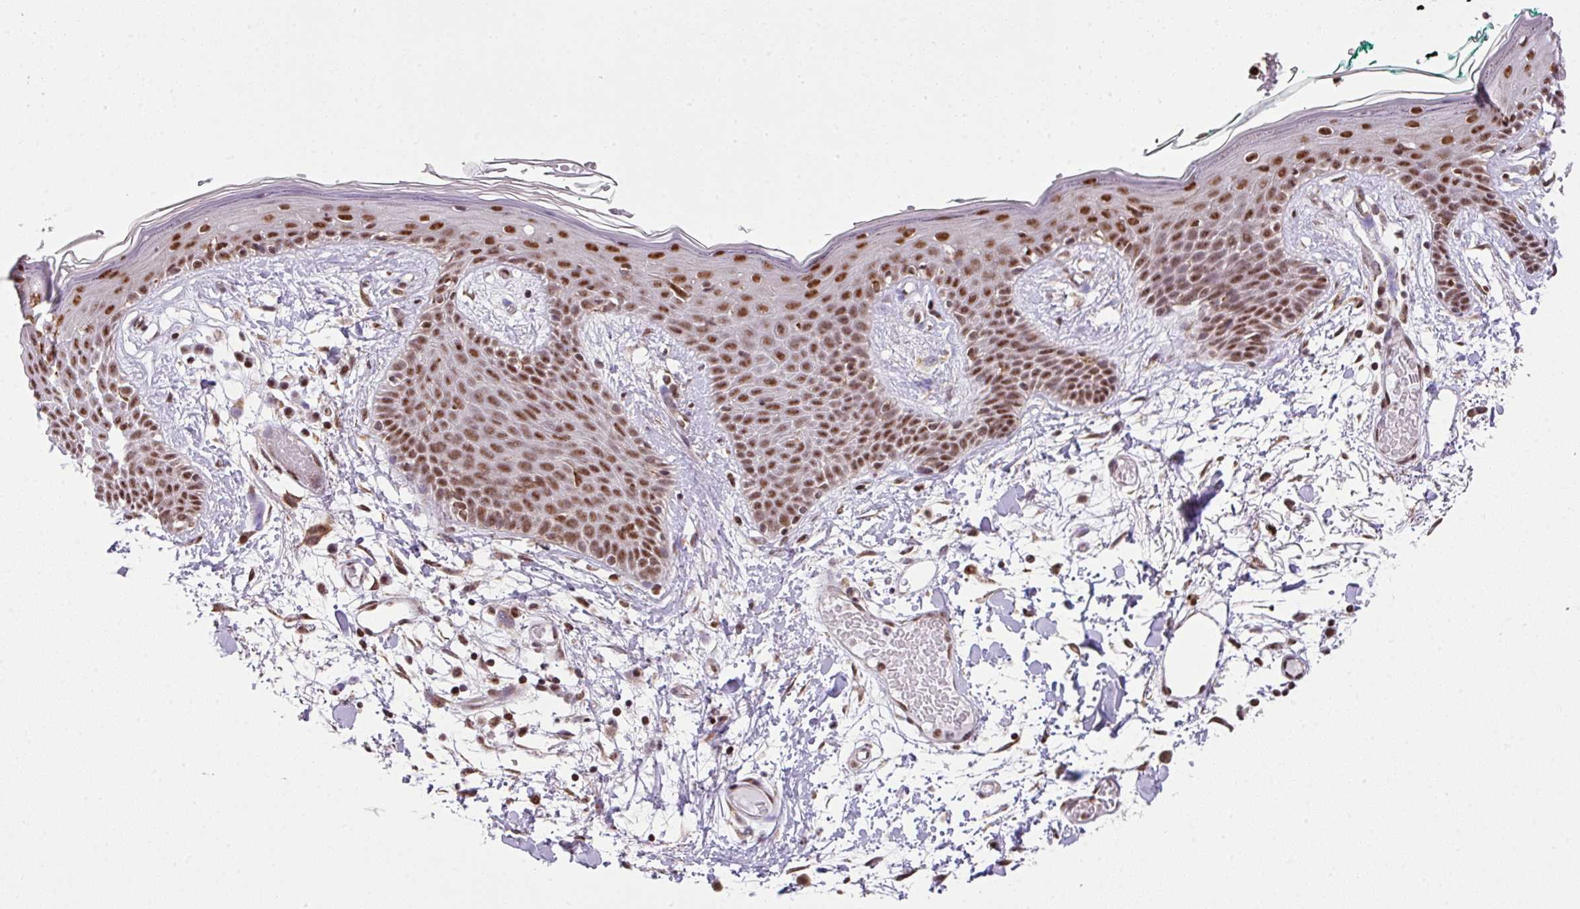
{"staining": {"intensity": "moderate", "quantity": ">75%", "location": "cytoplasmic/membranous,nuclear"}, "tissue": "skin", "cell_type": "Fibroblasts", "image_type": "normal", "snomed": [{"axis": "morphology", "description": "Normal tissue, NOS"}, {"axis": "topography", "description": "Skin"}], "caption": "Benign skin was stained to show a protein in brown. There is medium levels of moderate cytoplasmic/membranous,nuclear staining in about >75% of fibroblasts. The staining was performed using DAB (3,3'-diaminobenzidine) to visualize the protein expression in brown, while the nuclei were stained in blue with hematoxylin (Magnification: 20x).", "gene": "PLK1", "patient": {"sex": "male", "age": 79}}